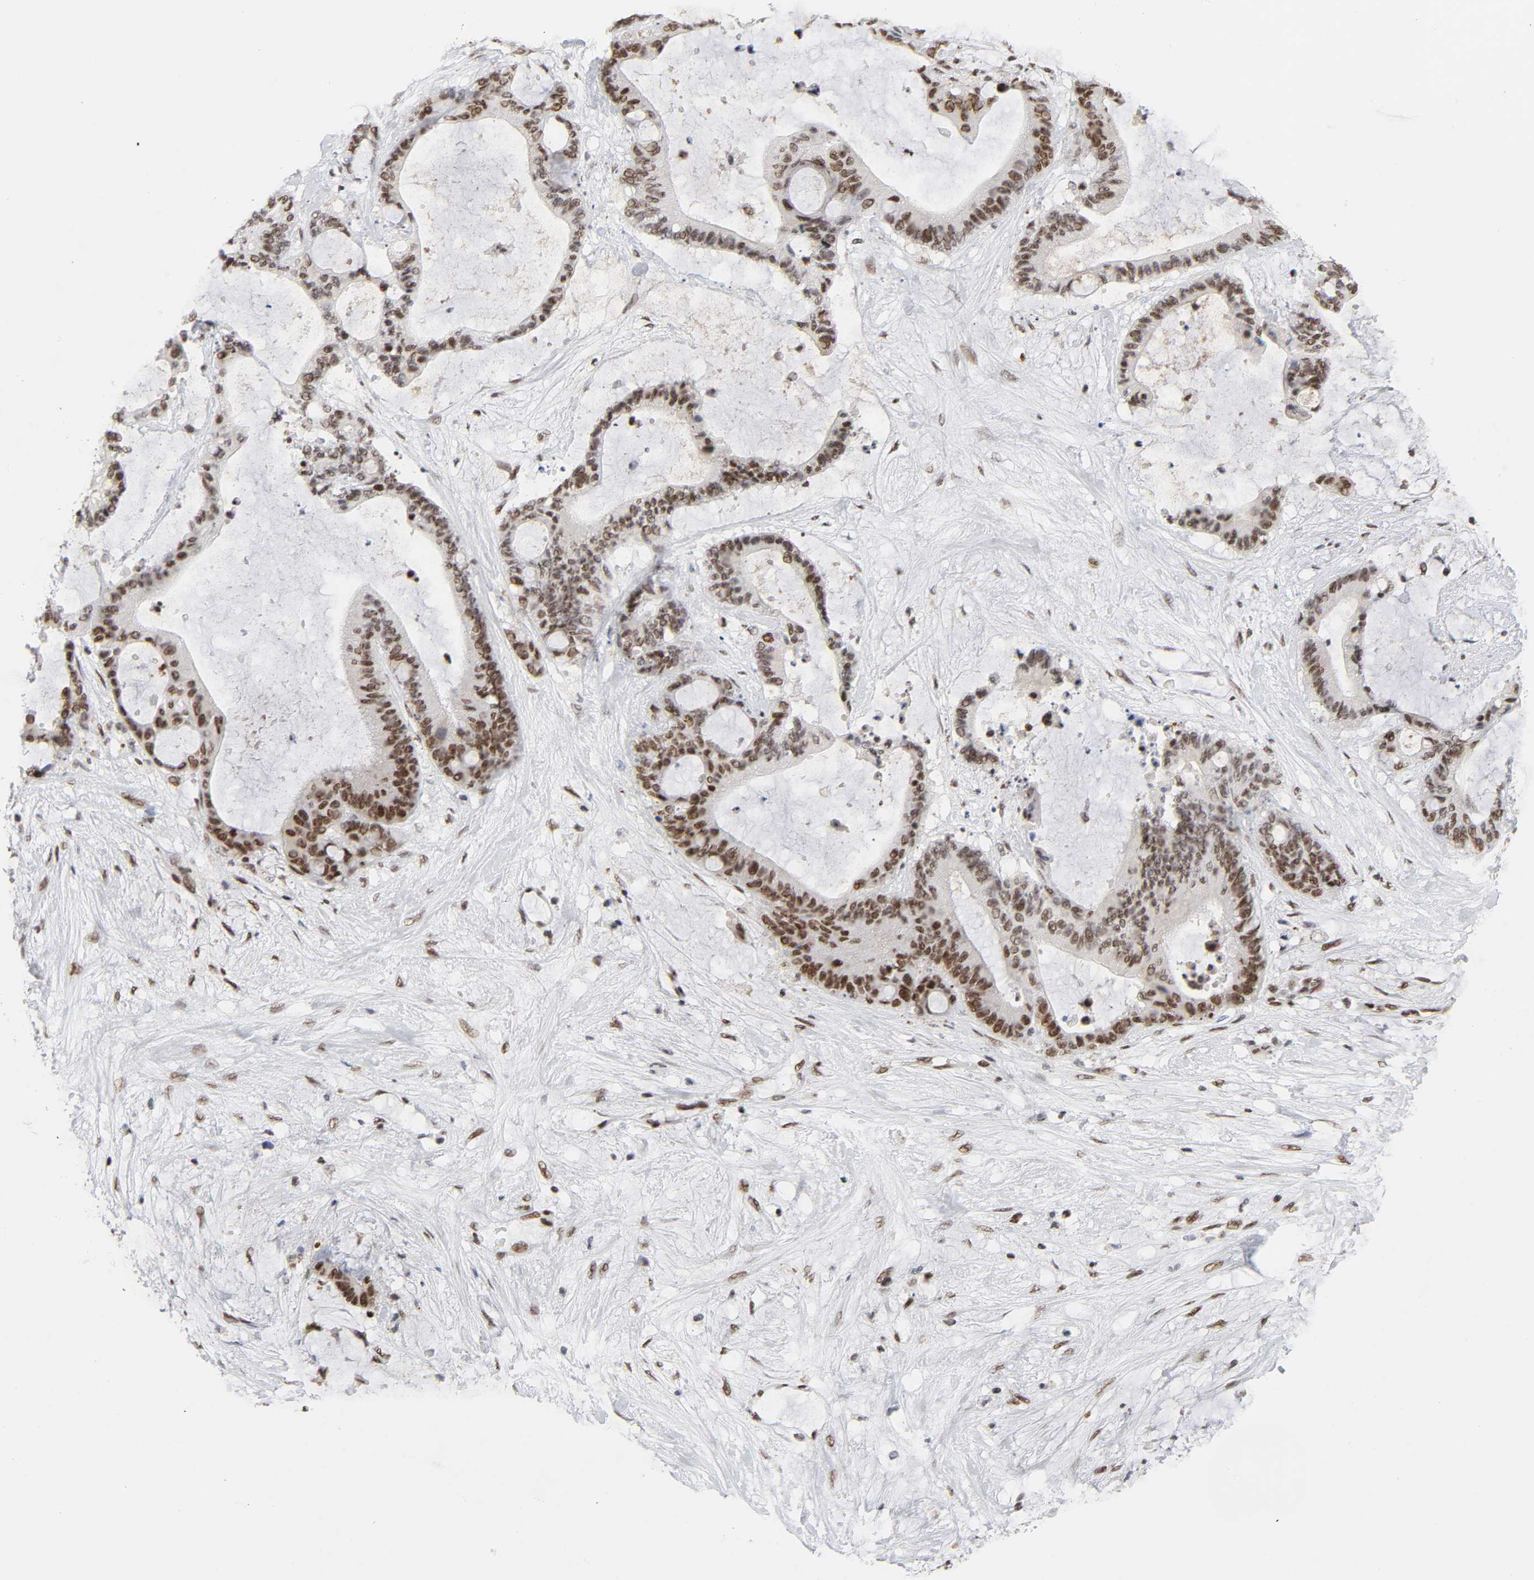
{"staining": {"intensity": "strong", "quantity": ">75%", "location": "nuclear"}, "tissue": "liver cancer", "cell_type": "Tumor cells", "image_type": "cancer", "snomed": [{"axis": "morphology", "description": "Cholangiocarcinoma"}, {"axis": "topography", "description": "Liver"}], "caption": "The image shows a brown stain indicating the presence of a protein in the nuclear of tumor cells in liver cancer.", "gene": "CREBBP", "patient": {"sex": "female", "age": 73}}